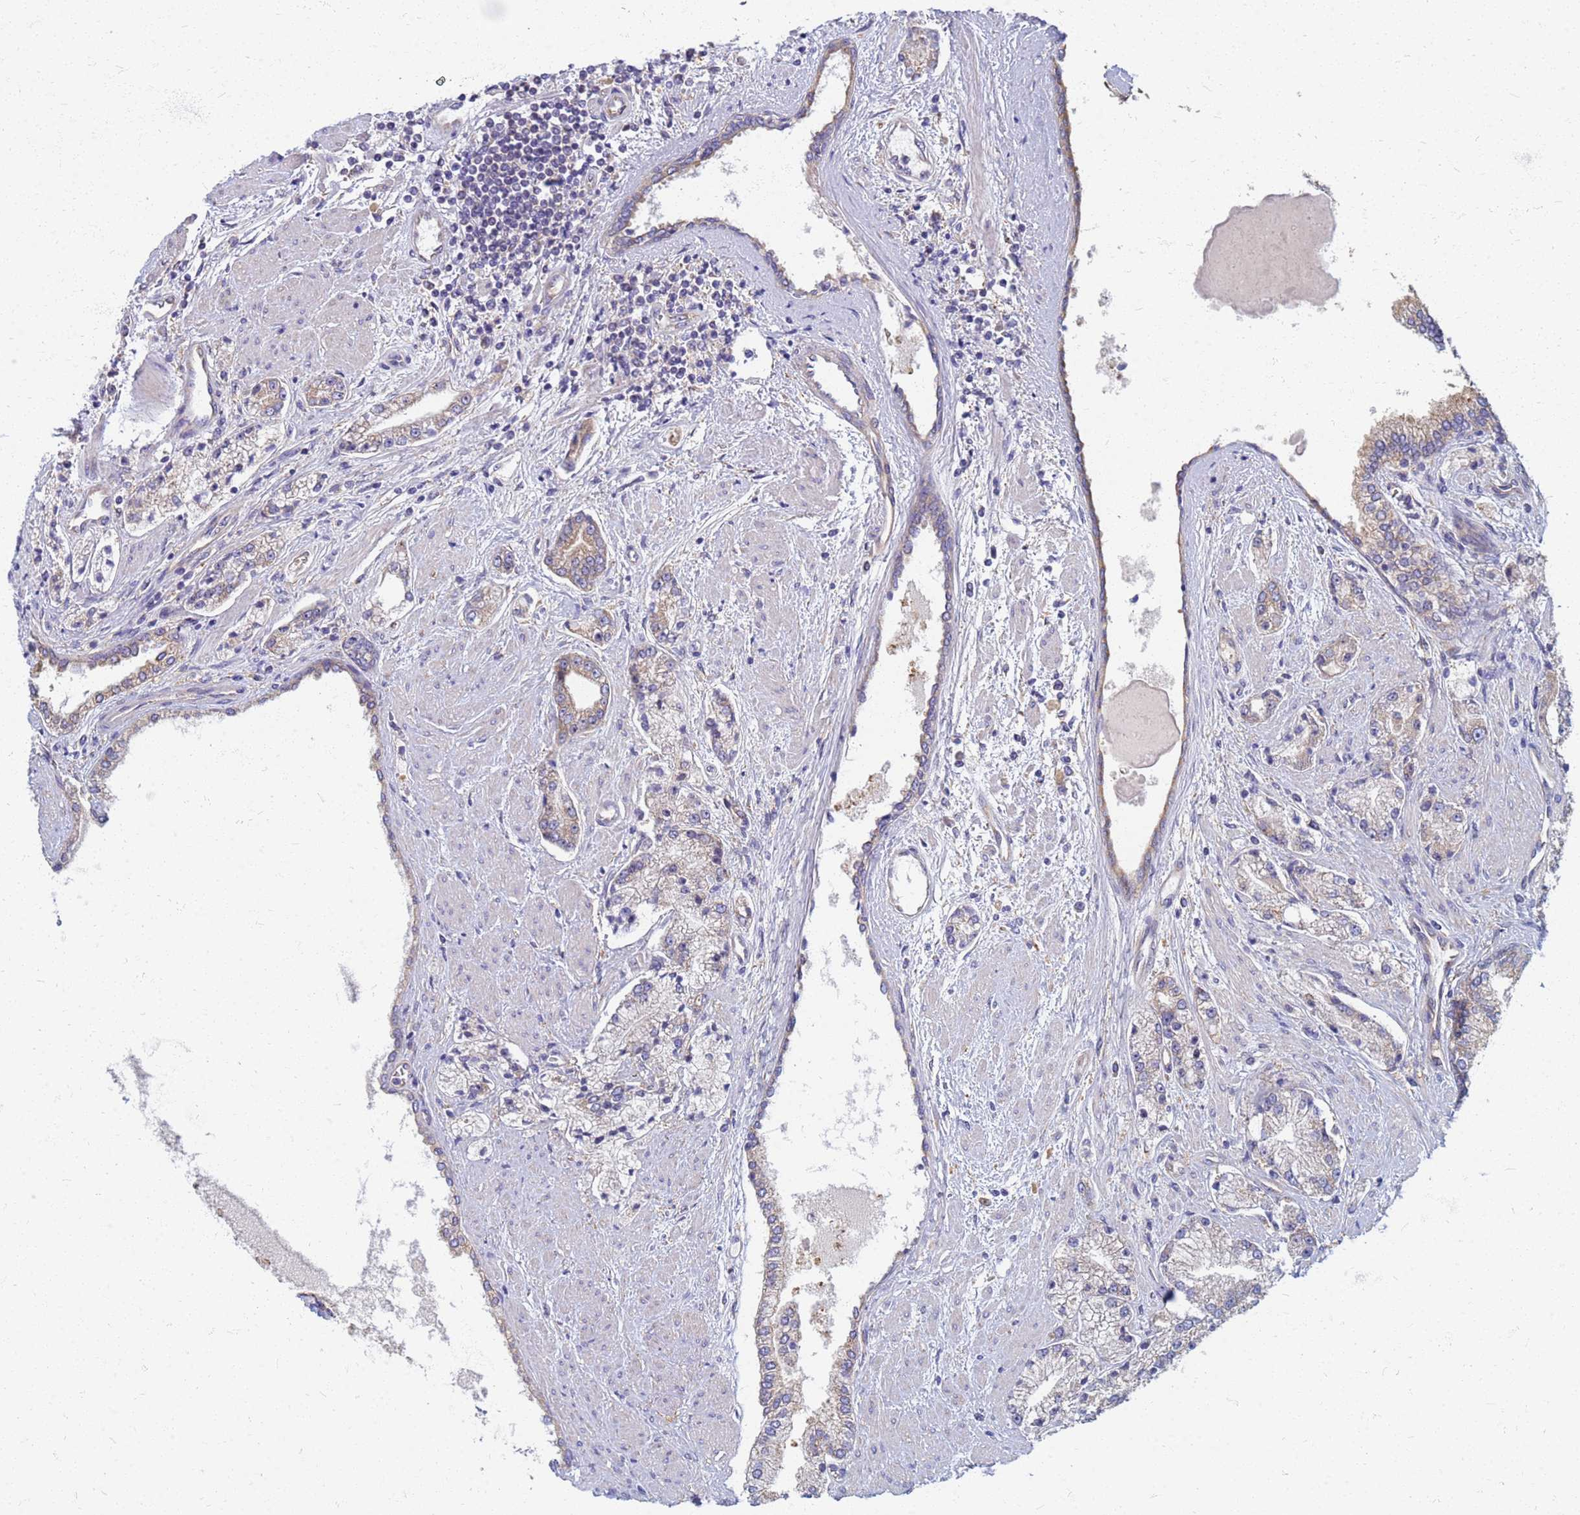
{"staining": {"intensity": "negative", "quantity": "none", "location": "none"}, "tissue": "prostate cancer", "cell_type": "Tumor cells", "image_type": "cancer", "snomed": [{"axis": "morphology", "description": "Adenocarcinoma, High grade"}, {"axis": "topography", "description": "Prostate"}], "caption": "The IHC image has no significant positivity in tumor cells of prostate cancer tissue. (Brightfield microscopy of DAB (3,3'-diaminobenzidine) immunohistochemistry (IHC) at high magnification).", "gene": "EEA1", "patient": {"sex": "male", "age": 67}}